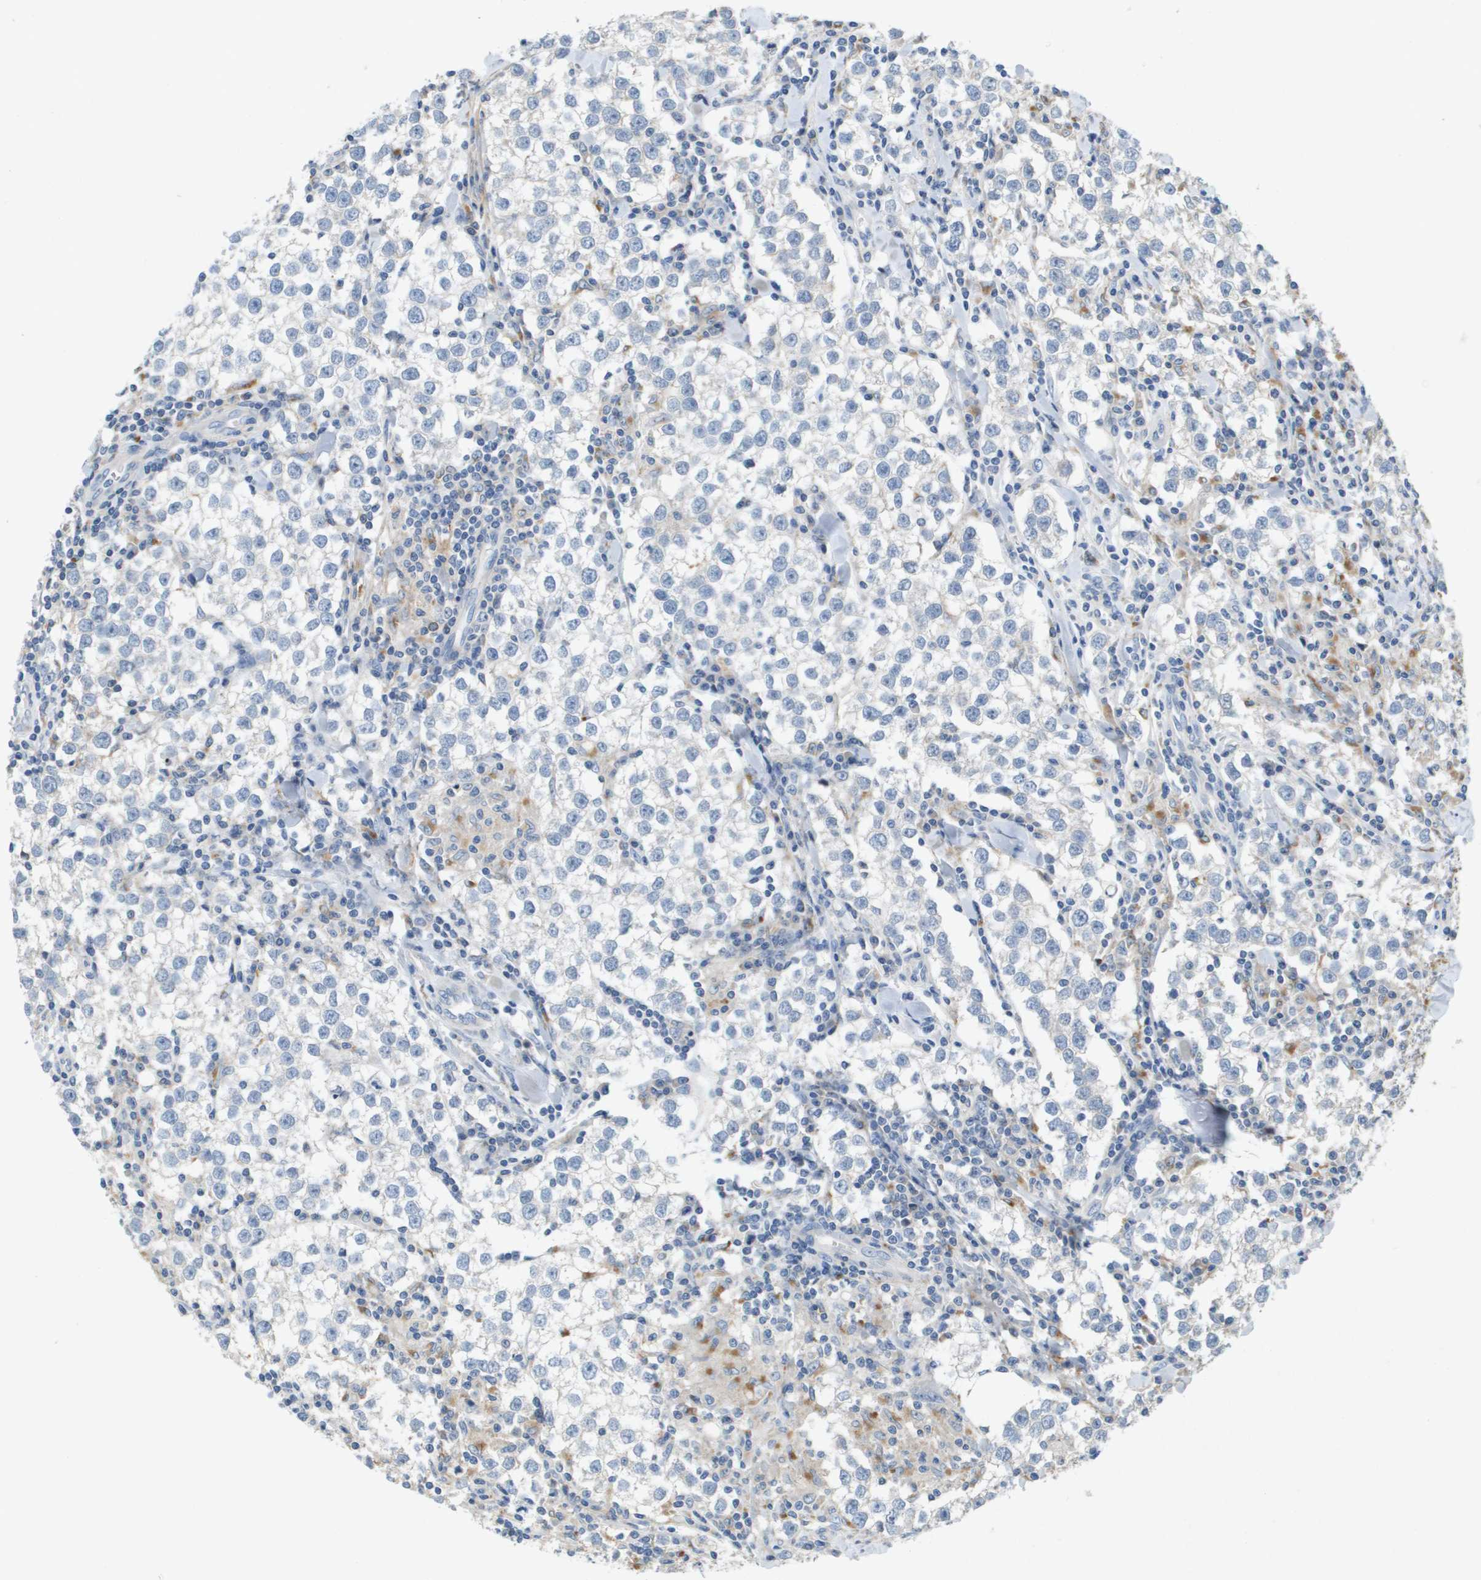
{"staining": {"intensity": "negative", "quantity": "none", "location": "none"}, "tissue": "testis cancer", "cell_type": "Tumor cells", "image_type": "cancer", "snomed": [{"axis": "morphology", "description": "Seminoma, NOS"}, {"axis": "morphology", "description": "Carcinoma, Embryonal, NOS"}, {"axis": "topography", "description": "Testis"}], "caption": "Protein analysis of testis cancer (embryonal carcinoma) displays no significant expression in tumor cells.", "gene": "B3GNT5", "patient": {"sex": "male", "age": 36}}